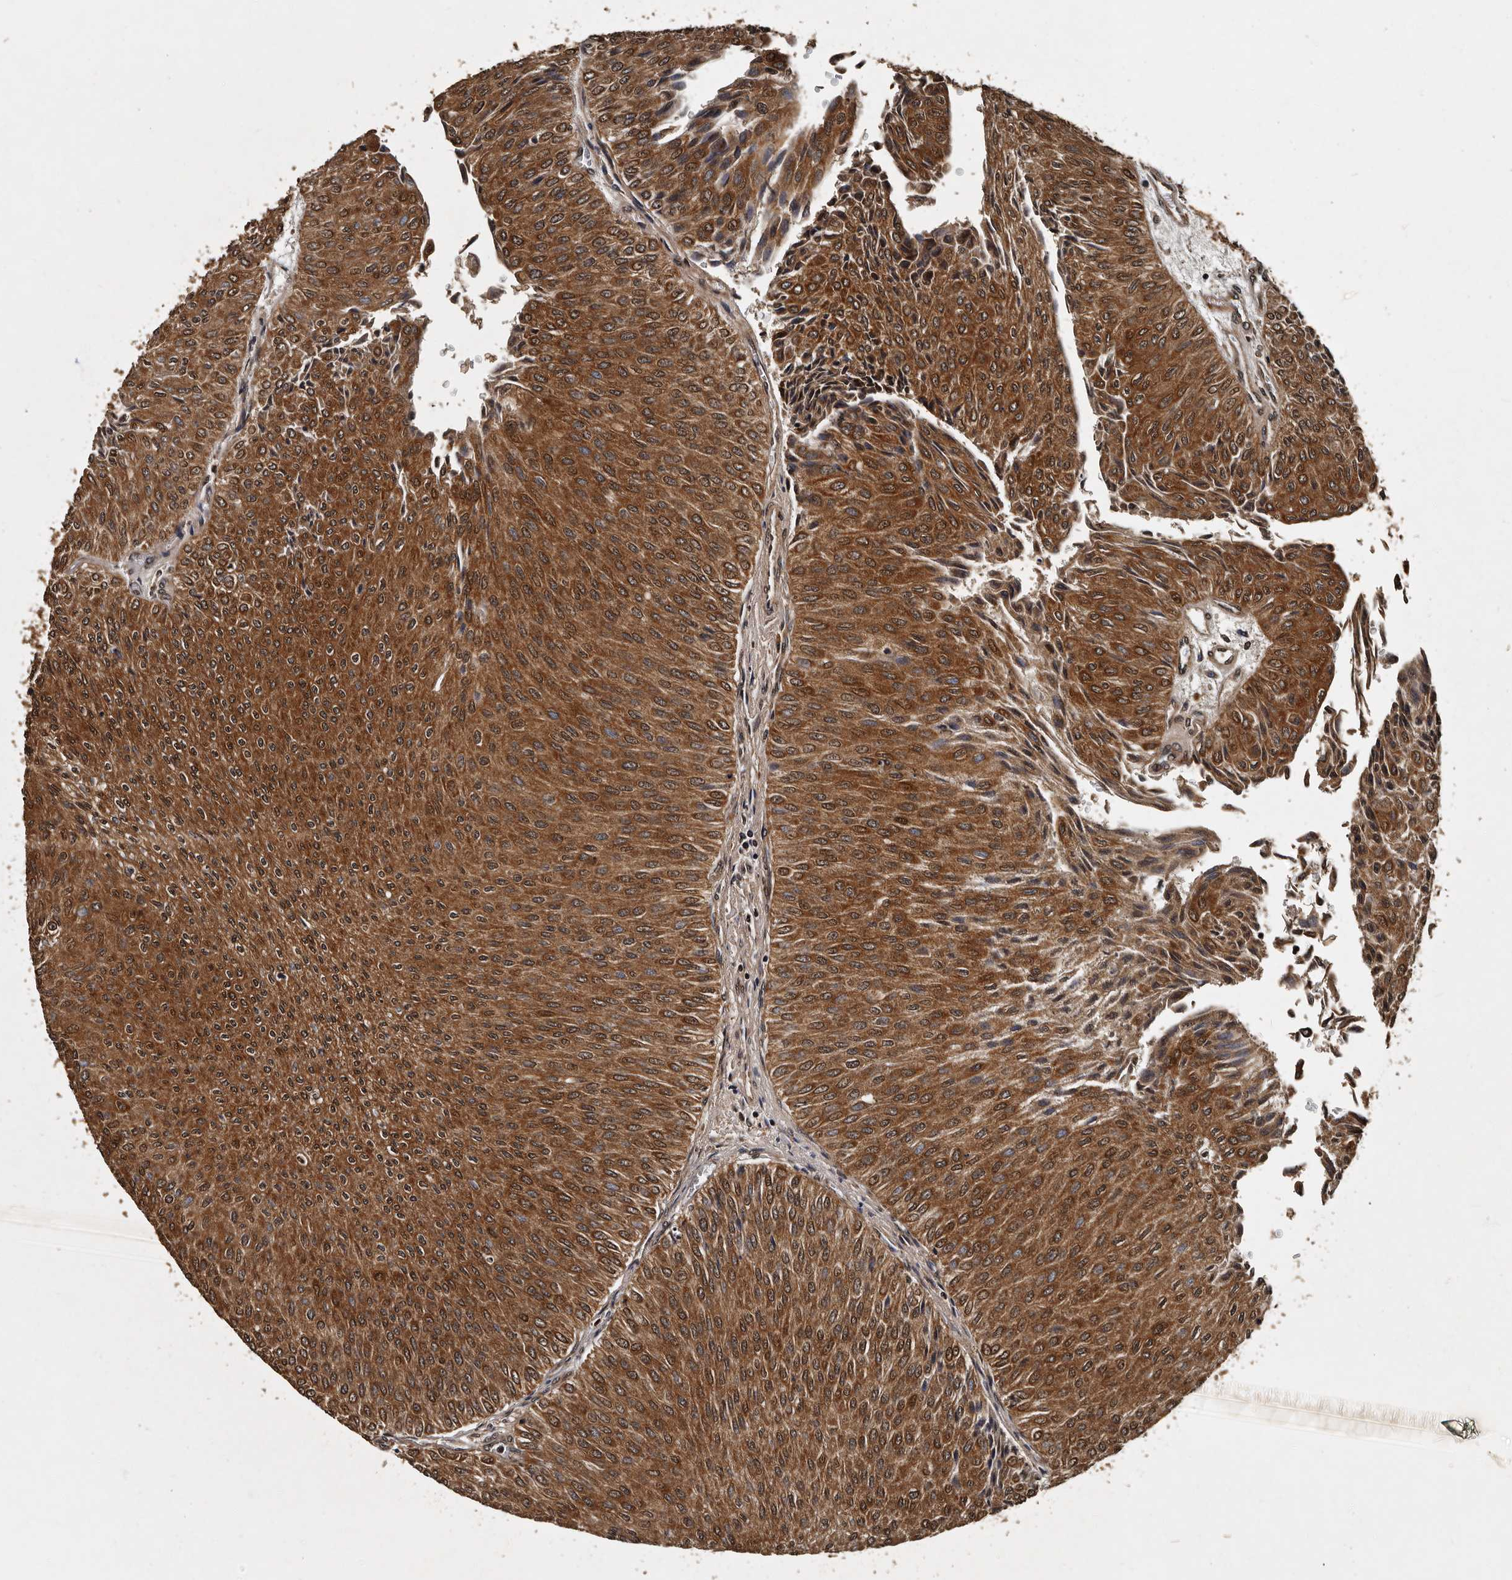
{"staining": {"intensity": "strong", "quantity": ">75%", "location": "cytoplasmic/membranous"}, "tissue": "urothelial cancer", "cell_type": "Tumor cells", "image_type": "cancer", "snomed": [{"axis": "morphology", "description": "Urothelial carcinoma, Low grade"}, {"axis": "topography", "description": "Urinary bladder"}], "caption": "Tumor cells reveal high levels of strong cytoplasmic/membranous staining in approximately >75% of cells in urothelial cancer. Immunohistochemistry (ihc) stains the protein in brown and the nuclei are stained blue.", "gene": "CPNE3", "patient": {"sex": "male", "age": 78}}